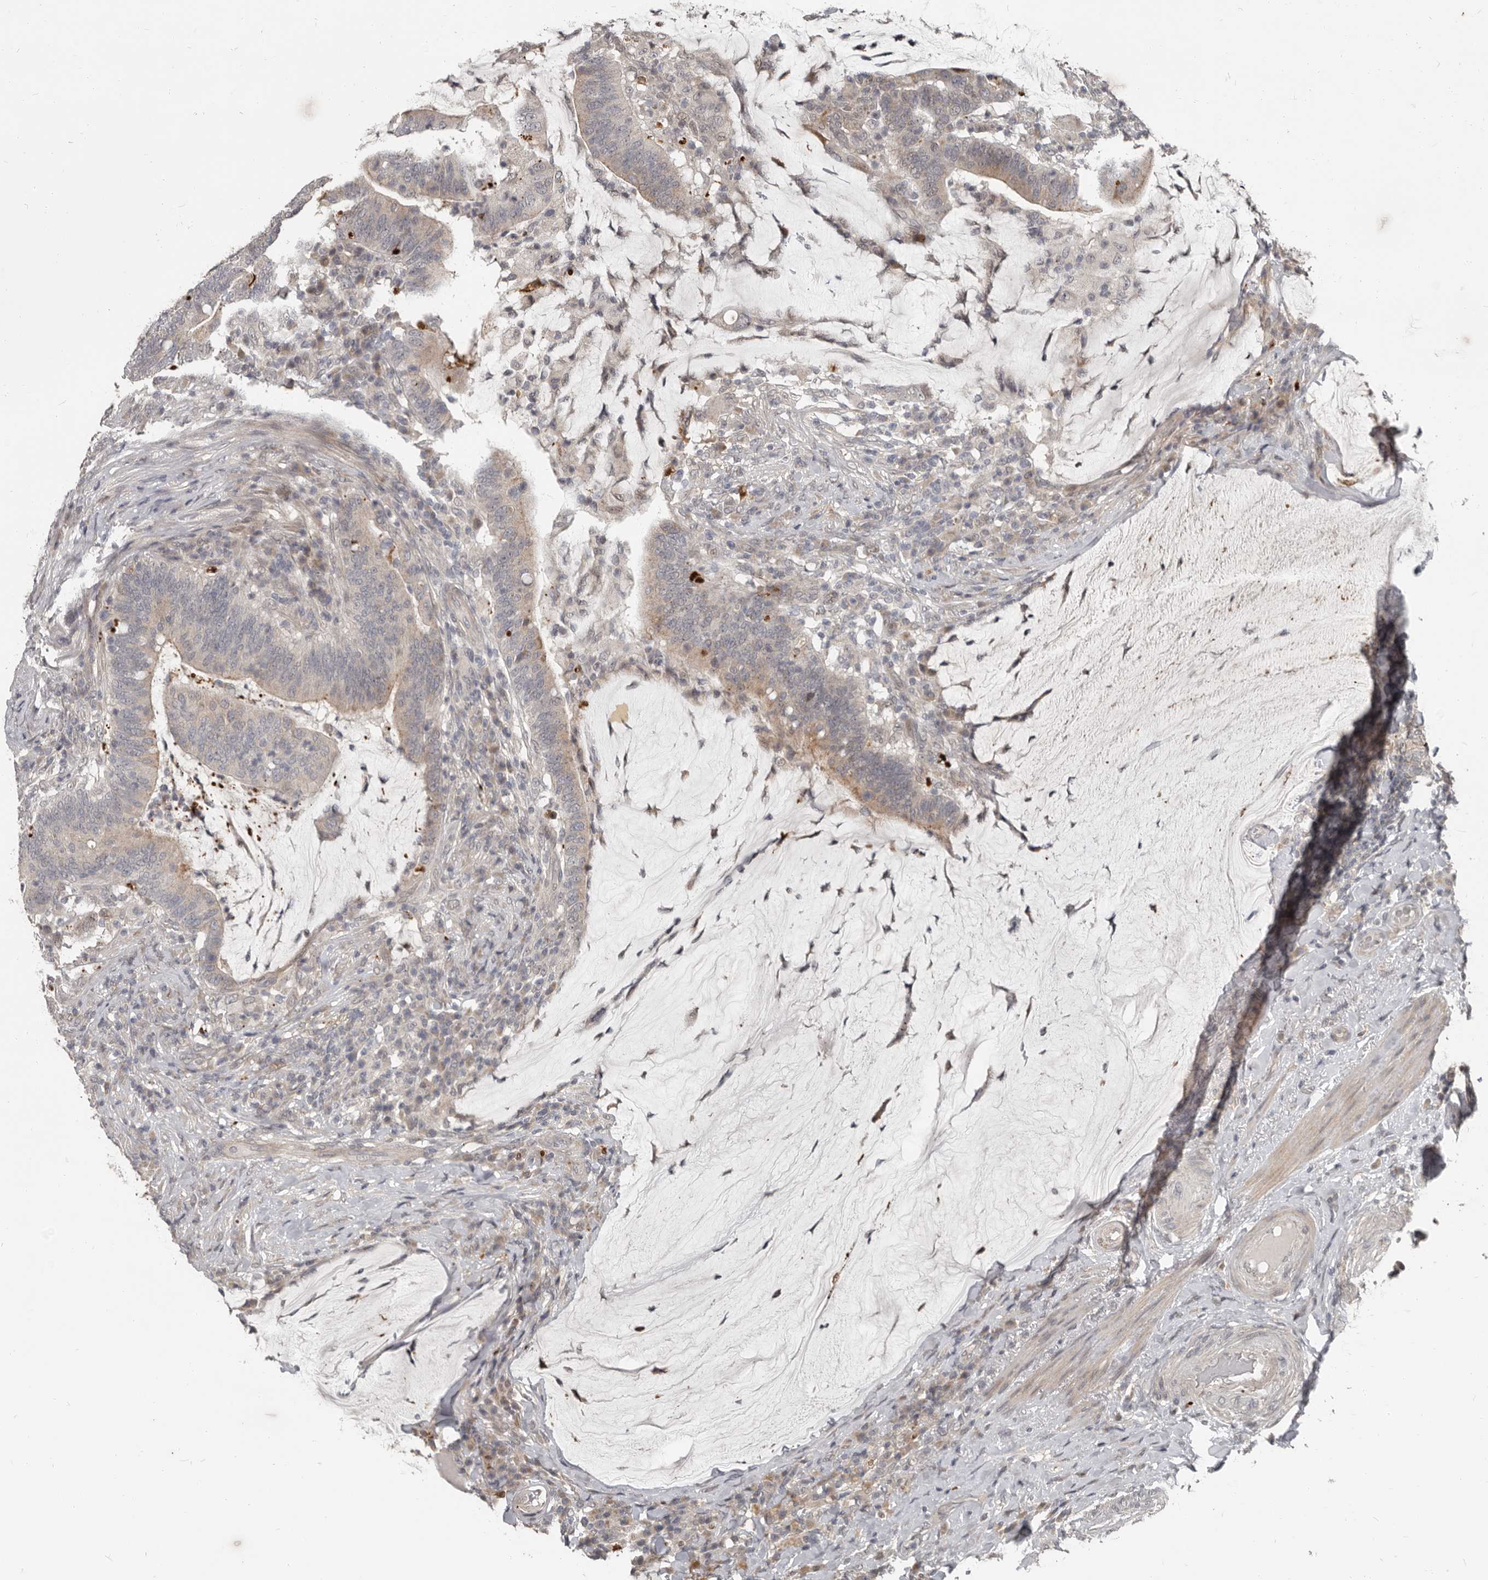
{"staining": {"intensity": "weak", "quantity": "25%-75%", "location": "cytoplasmic/membranous"}, "tissue": "colorectal cancer", "cell_type": "Tumor cells", "image_type": "cancer", "snomed": [{"axis": "morphology", "description": "Normal tissue, NOS"}, {"axis": "morphology", "description": "Adenocarcinoma, NOS"}, {"axis": "topography", "description": "Colon"}], "caption": "Colorectal cancer stained with IHC shows weak cytoplasmic/membranous expression in about 25%-75% of tumor cells.", "gene": "APOL6", "patient": {"sex": "female", "age": 66}}